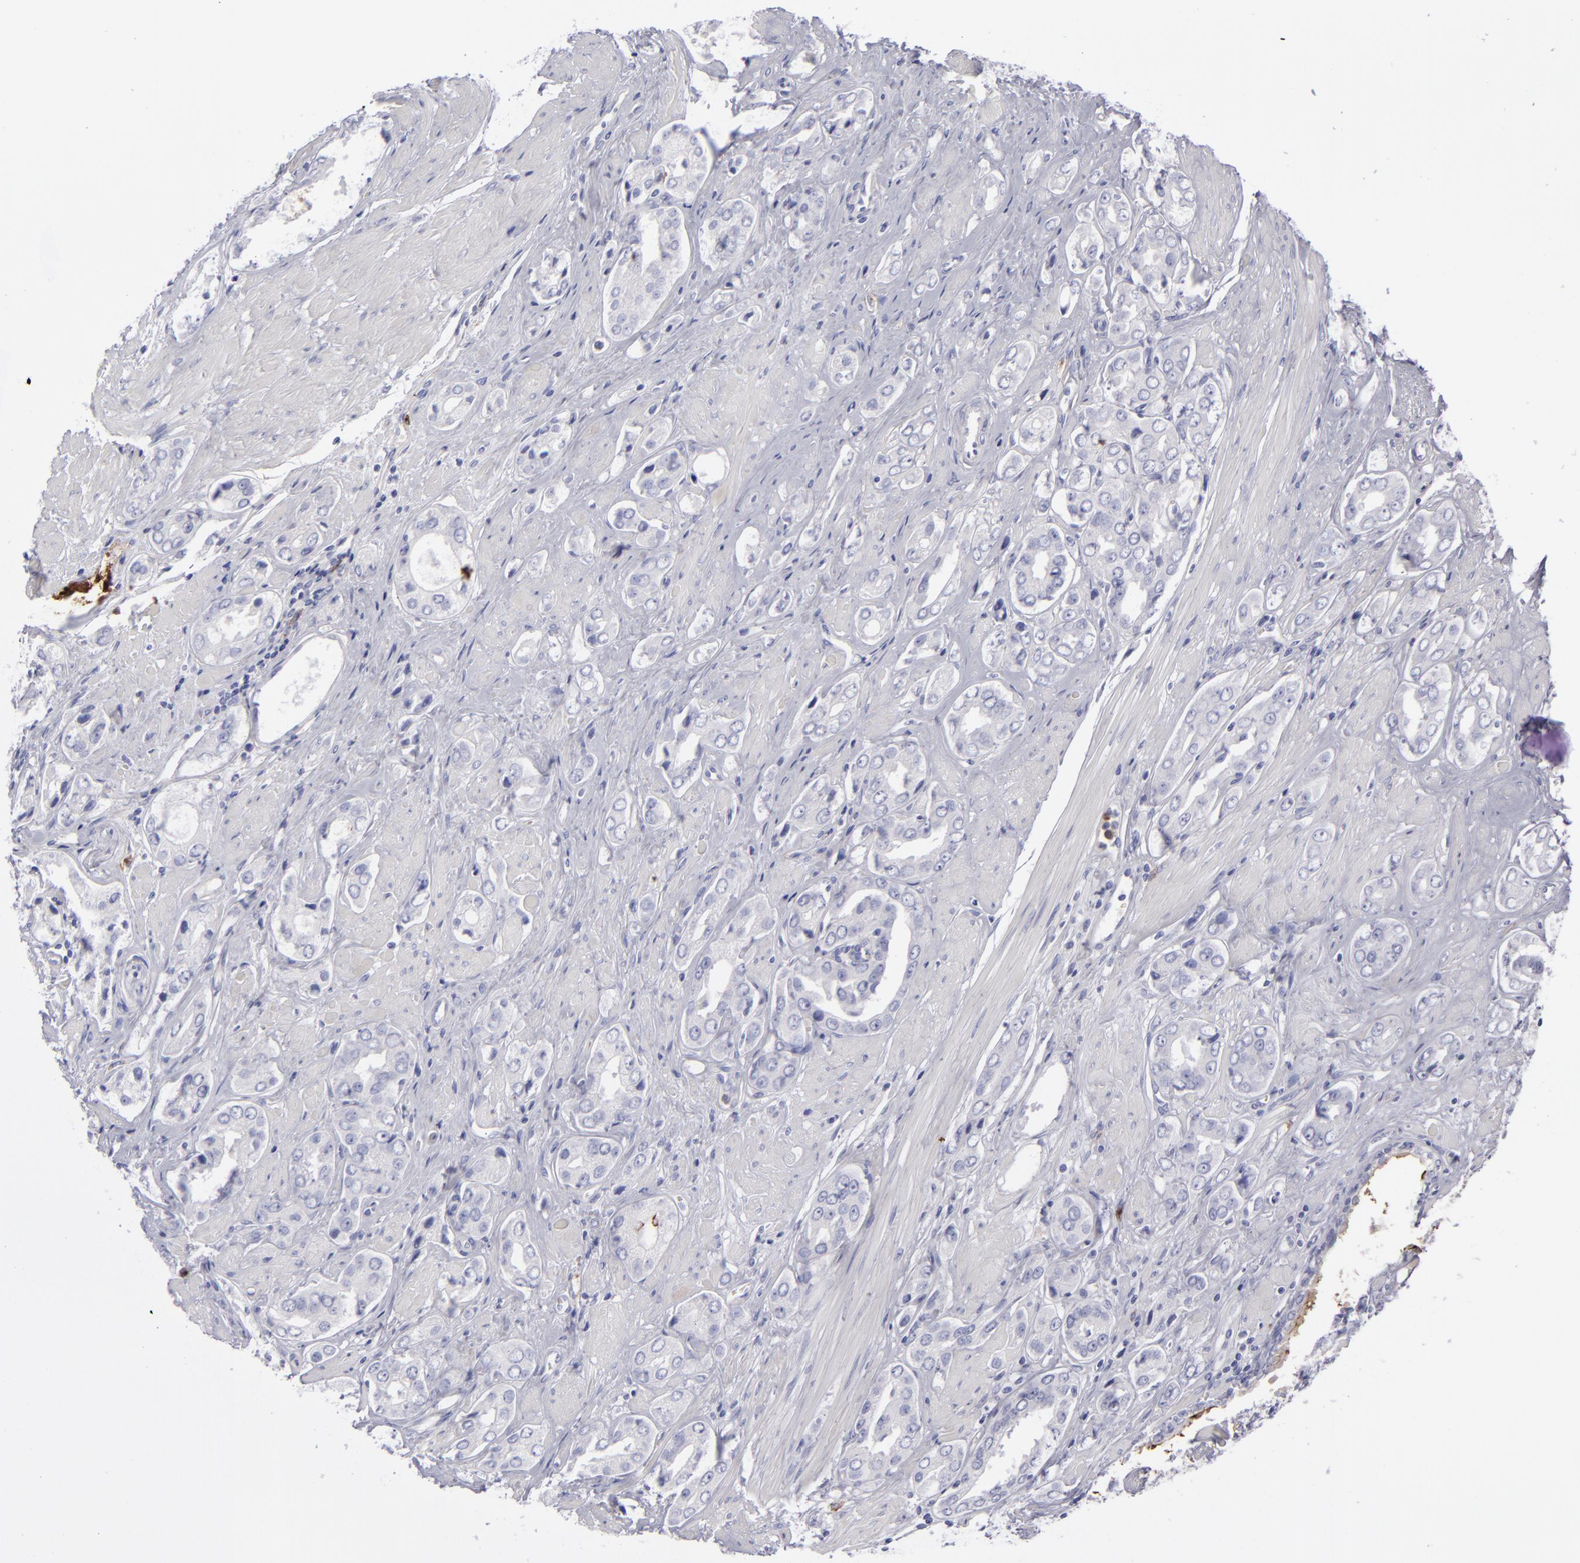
{"staining": {"intensity": "negative", "quantity": "none", "location": "none"}, "tissue": "prostate cancer", "cell_type": "Tumor cells", "image_type": "cancer", "snomed": [{"axis": "morphology", "description": "Adenocarcinoma, Medium grade"}, {"axis": "topography", "description": "Prostate"}], "caption": "A micrograph of human adenocarcinoma (medium-grade) (prostate) is negative for staining in tumor cells.", "gene": "ANPEP", "patient": {"sex": "male", "age": 53}}